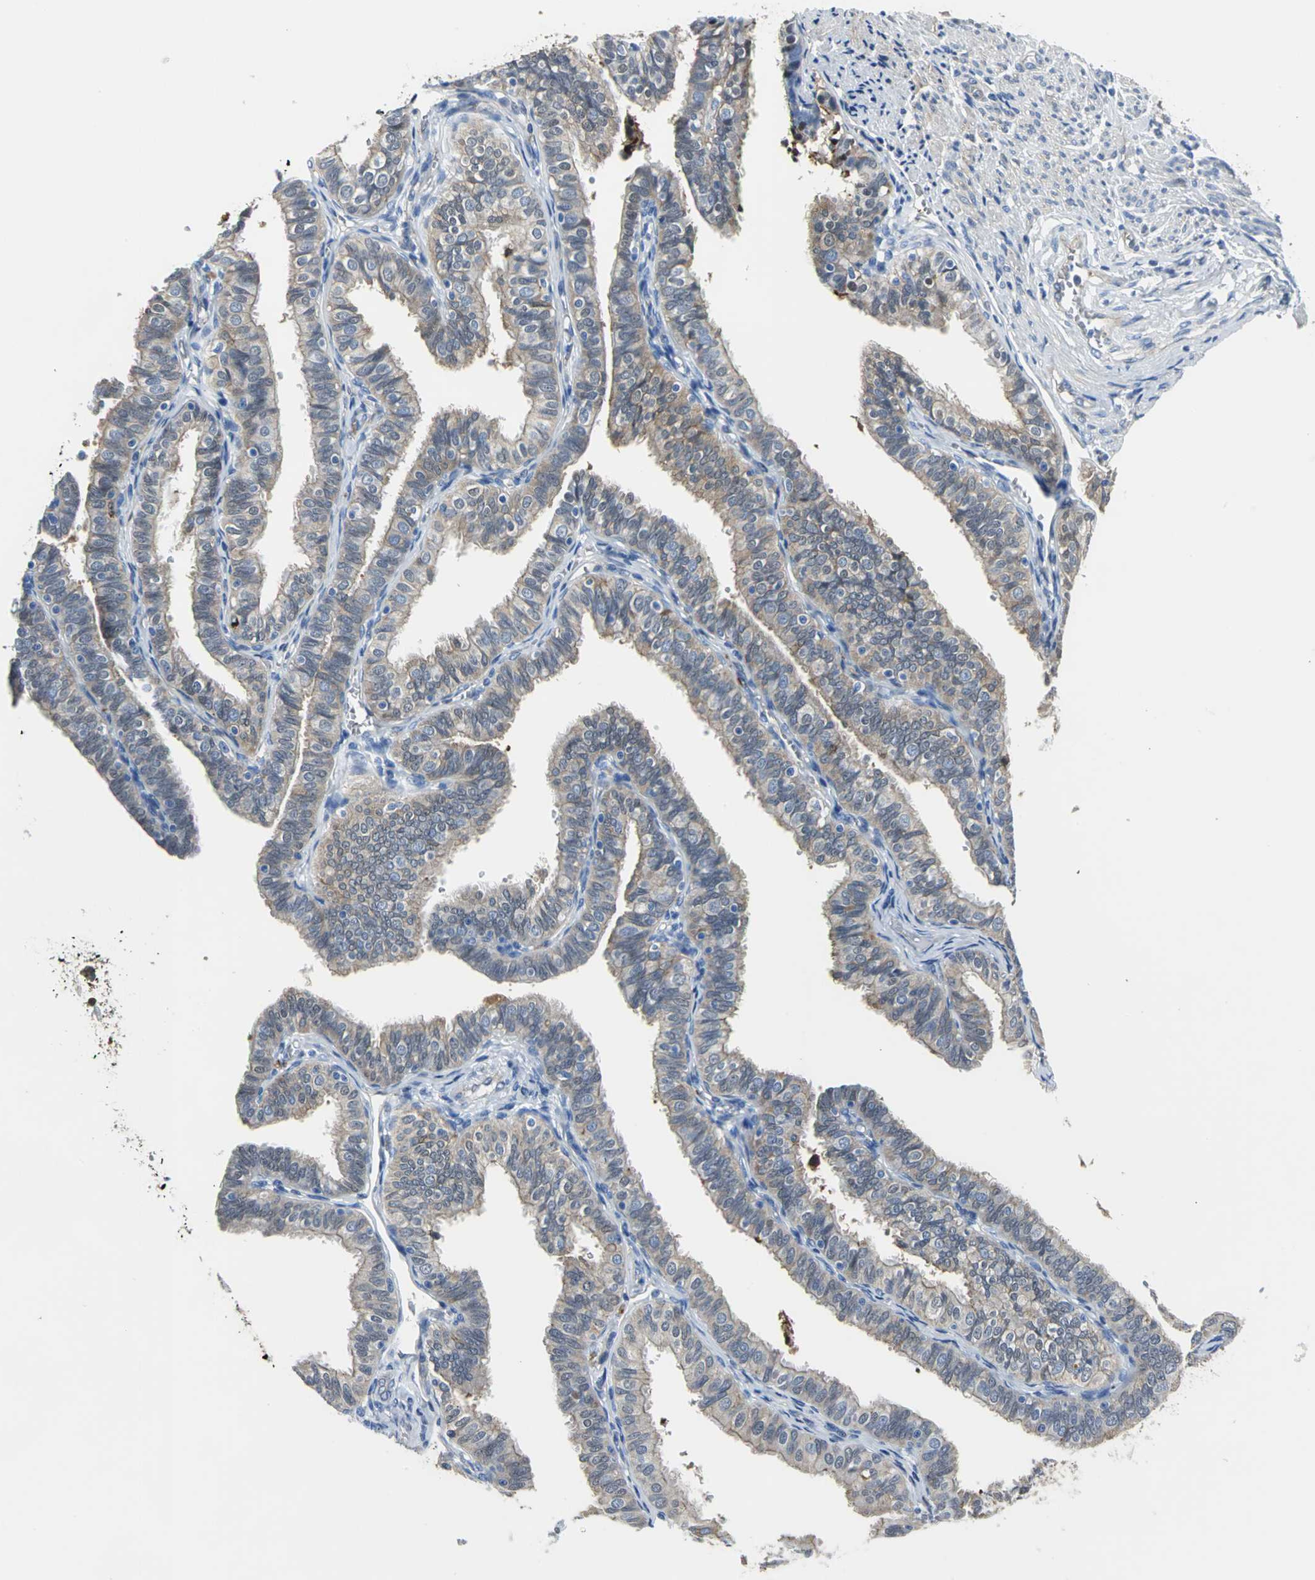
{"staining": {"intensity": "moderate", "quantity": ">75%", "location": "cytoplasmic/membranous"}, "tissue": "fallopian tube", "cell_type": "Glandular cells", "image_type": "normal", "snomed": [{"axis": "morphology", "description": "Normal tissue, NOS"}, {"axis": "topography", "description": "Fallopian tube"}], "caption": "Immunohistochemical staining of unremarkable fallopian tube reveals >75% levels of moderate cytoplasmic/membranous protein expression in about >75% of glandular cells. The staining was performed using DAB to visualize the protein expression in brown, while the nuclei were stained in blue with hematoxylin (Magnification: 20x).", "gene": "ENSG00000285130", "patient": {"sex": "female", "age": 46}}